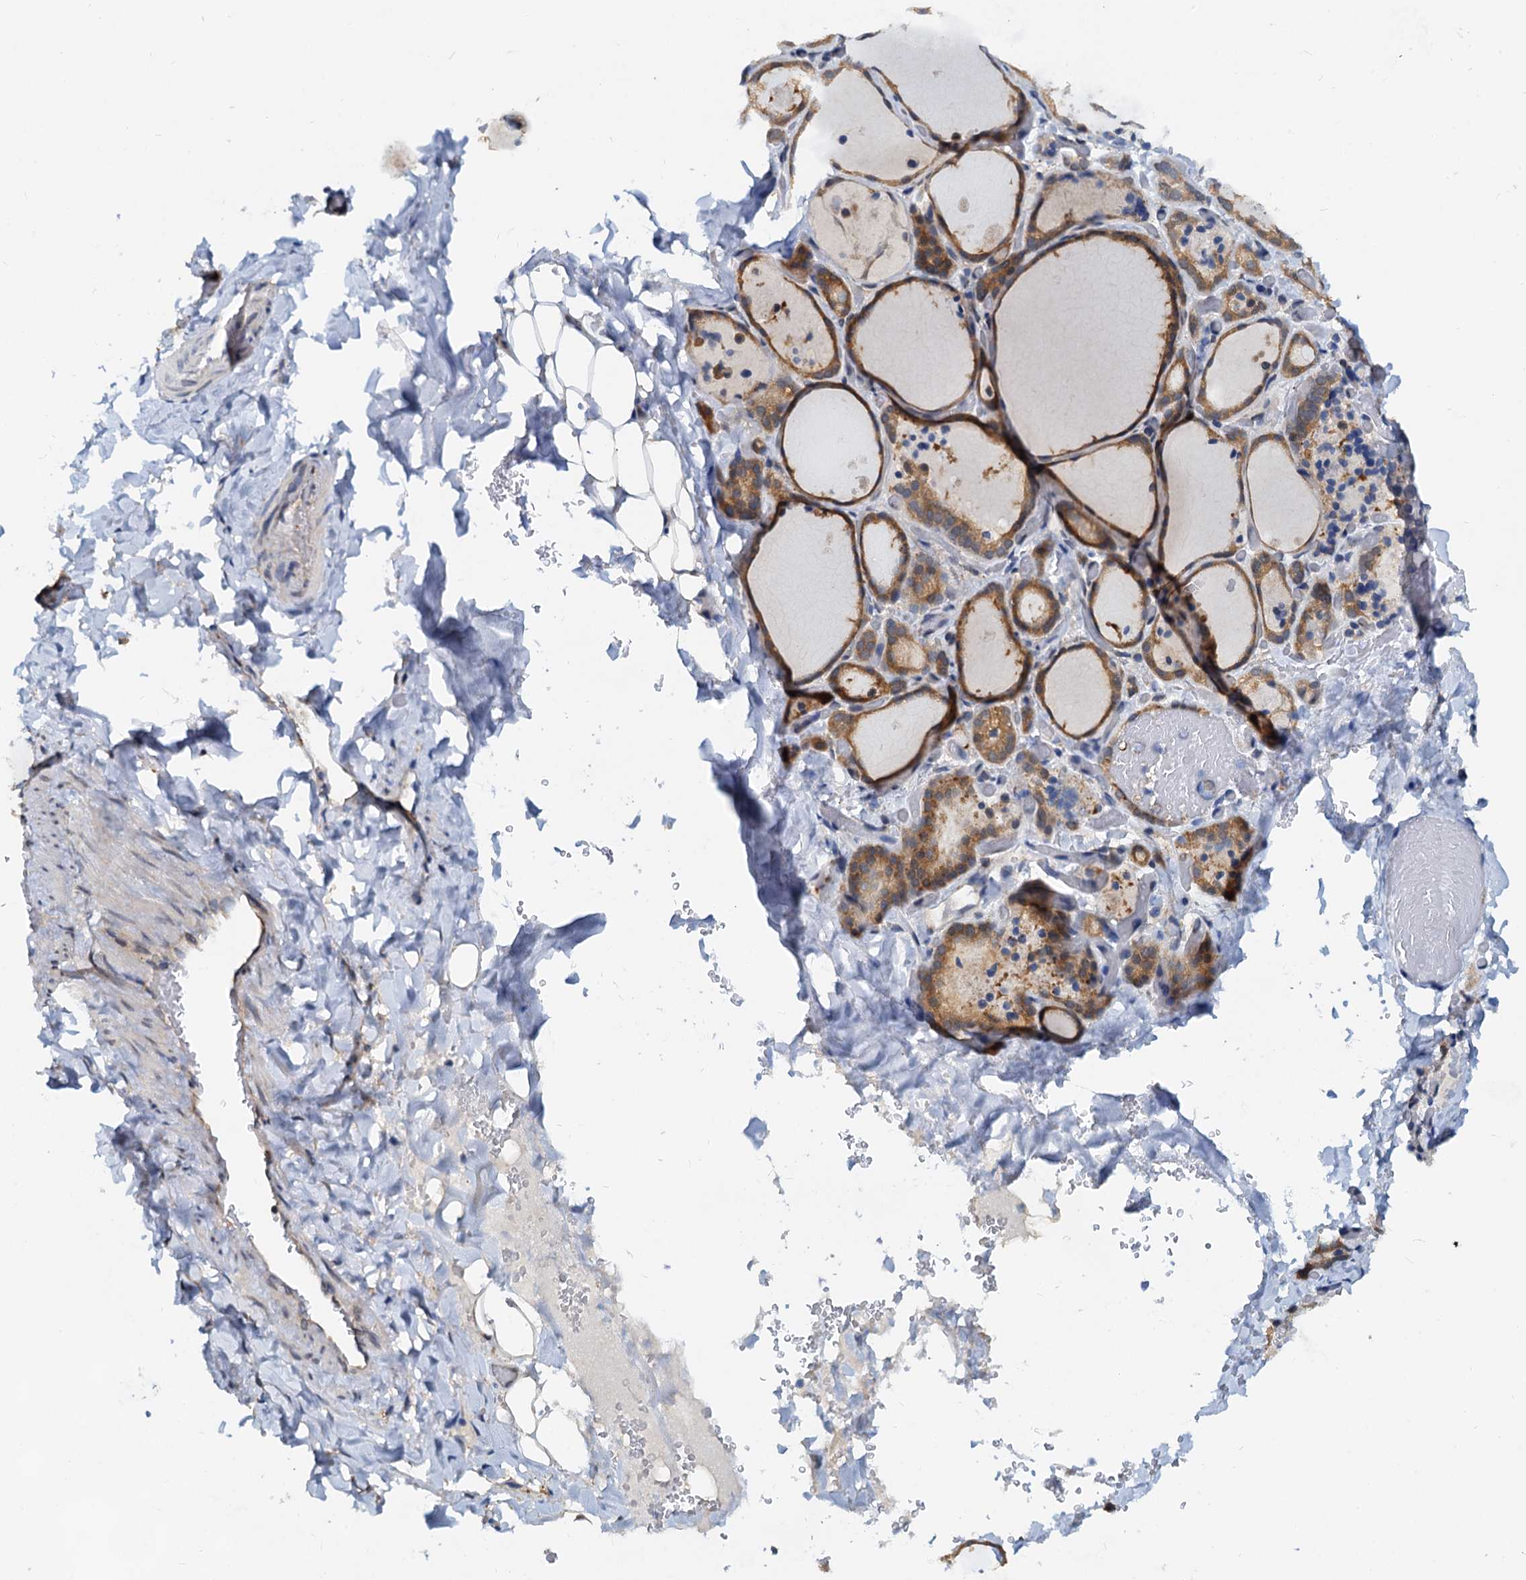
{"staining": {"intensity": "moderate", "quantity": "25%-75%", "location": "cytoplasmic/membranous,nuclear"}, "tissue": "thyroid gland", "cell_type": "Glandular cells", "image_type": "normal", "snomed": [{"axis": "morphology", "description": "Normal tissue, NOS"}, {"axis": "topography", "description": "Thyroid gland"}], "caption": "Moderate cytoplasmic/membranous,nuclear expression is present in about 25%-75% of glandular cells in normal thyroid gland. The staining is performed using DAB (3,3'-diaminobenzidine) brown chromogen to label protein expression. The nuclei are counter-stained blue using hematoxylin.", "gene": "PTGES3", "patient": {"sex": "female", "age": 44}}